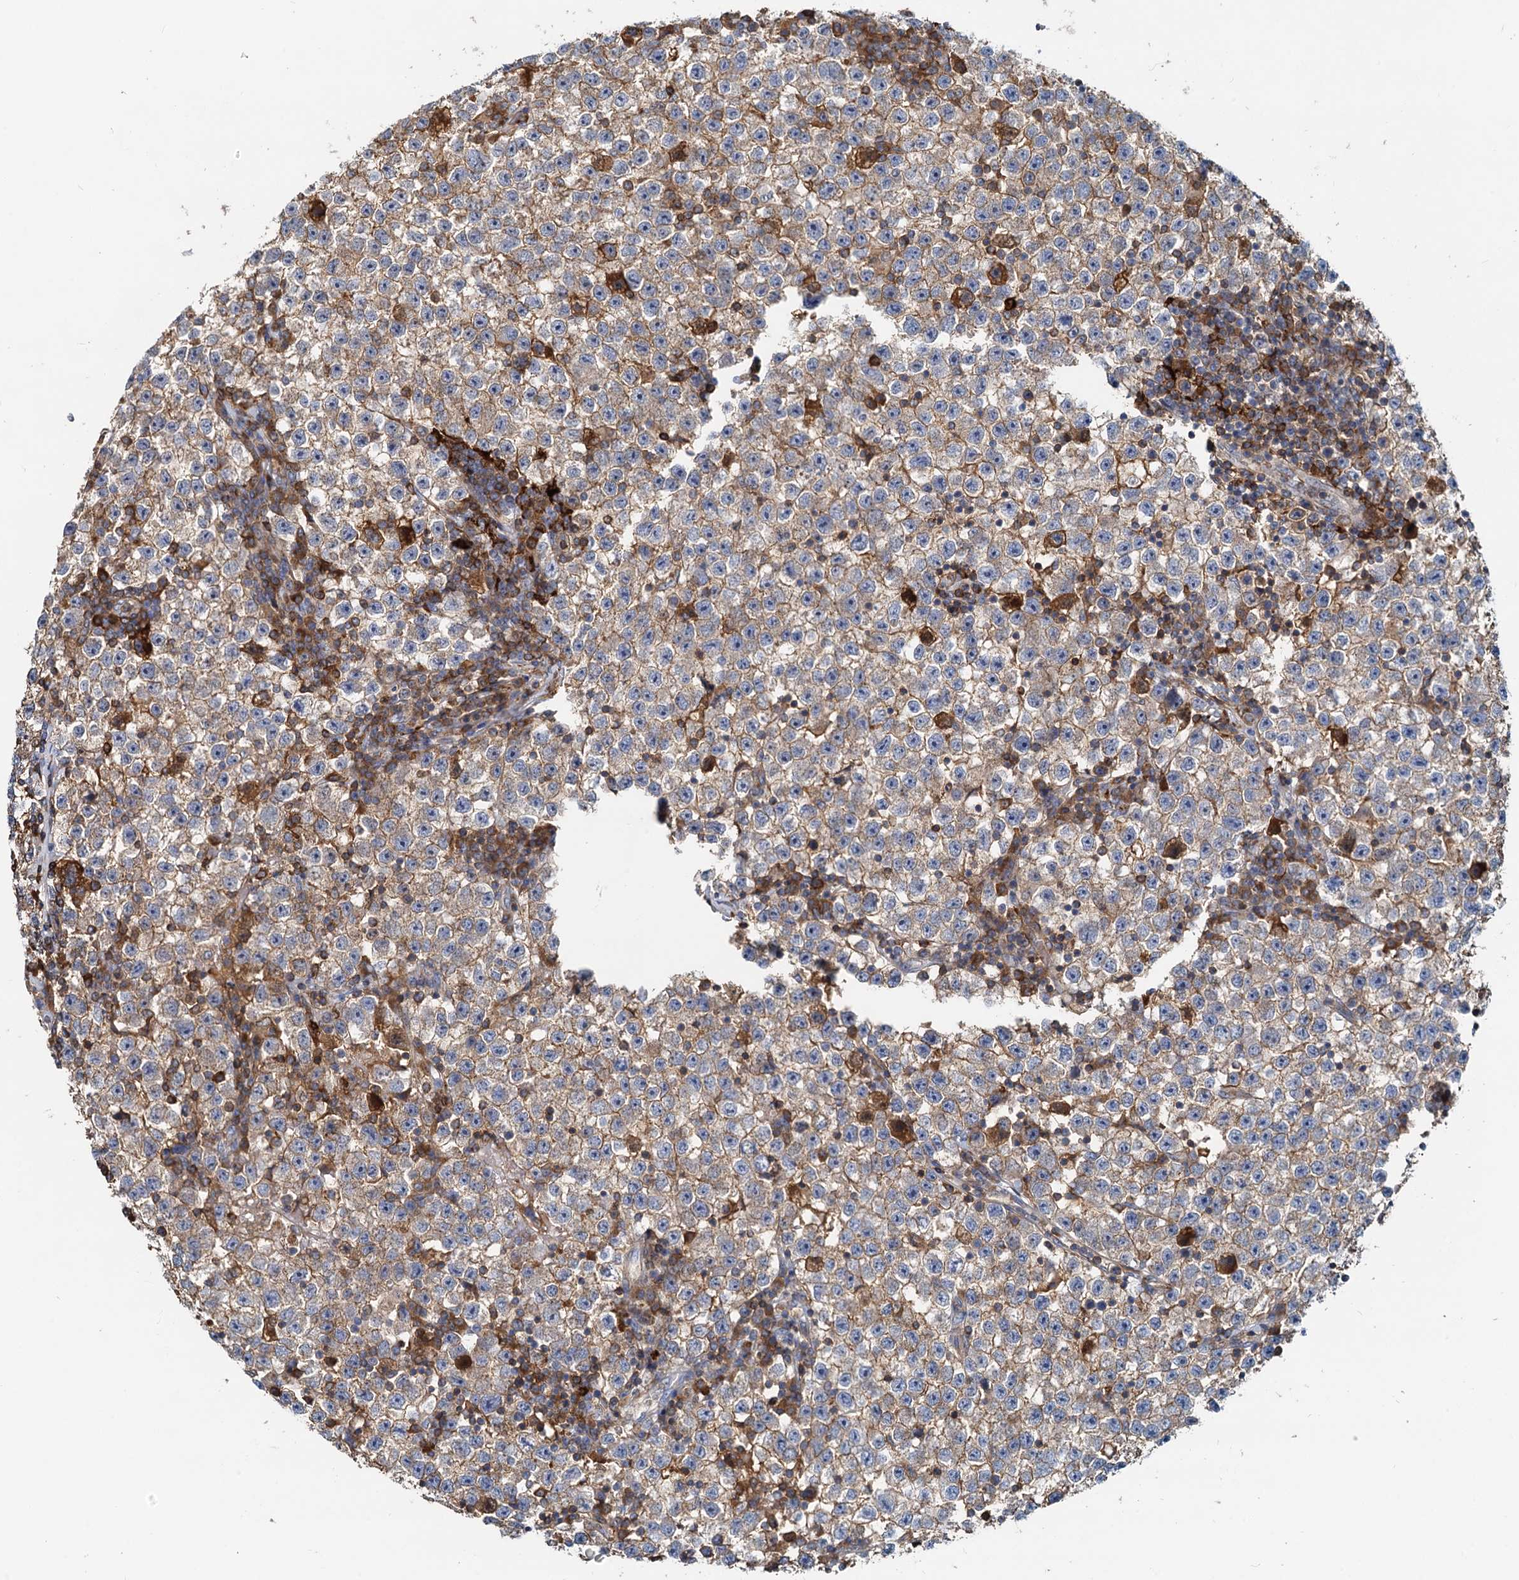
{"staining": {"intensity": "weak", "quantity": "25%-75%", "location": "cytoplasmic/membranous"}, "tissue": "testis cancer", "cell_type": "Tumor cells", "image_type": "cancer", "snomed": [{"axis": "morphology", "description": "Seminoma, NOS"}, {"axis": "topography", "description": "Testis"}], "caption": "Approximately 25%-75% of tumor cells in testis cancer reveal weak cytoplasmic/membranous protein staining as visualized by brown immunohistochemical staining.", "gene": "LNX2", "patient": {"sex": "male", "age": 22}}